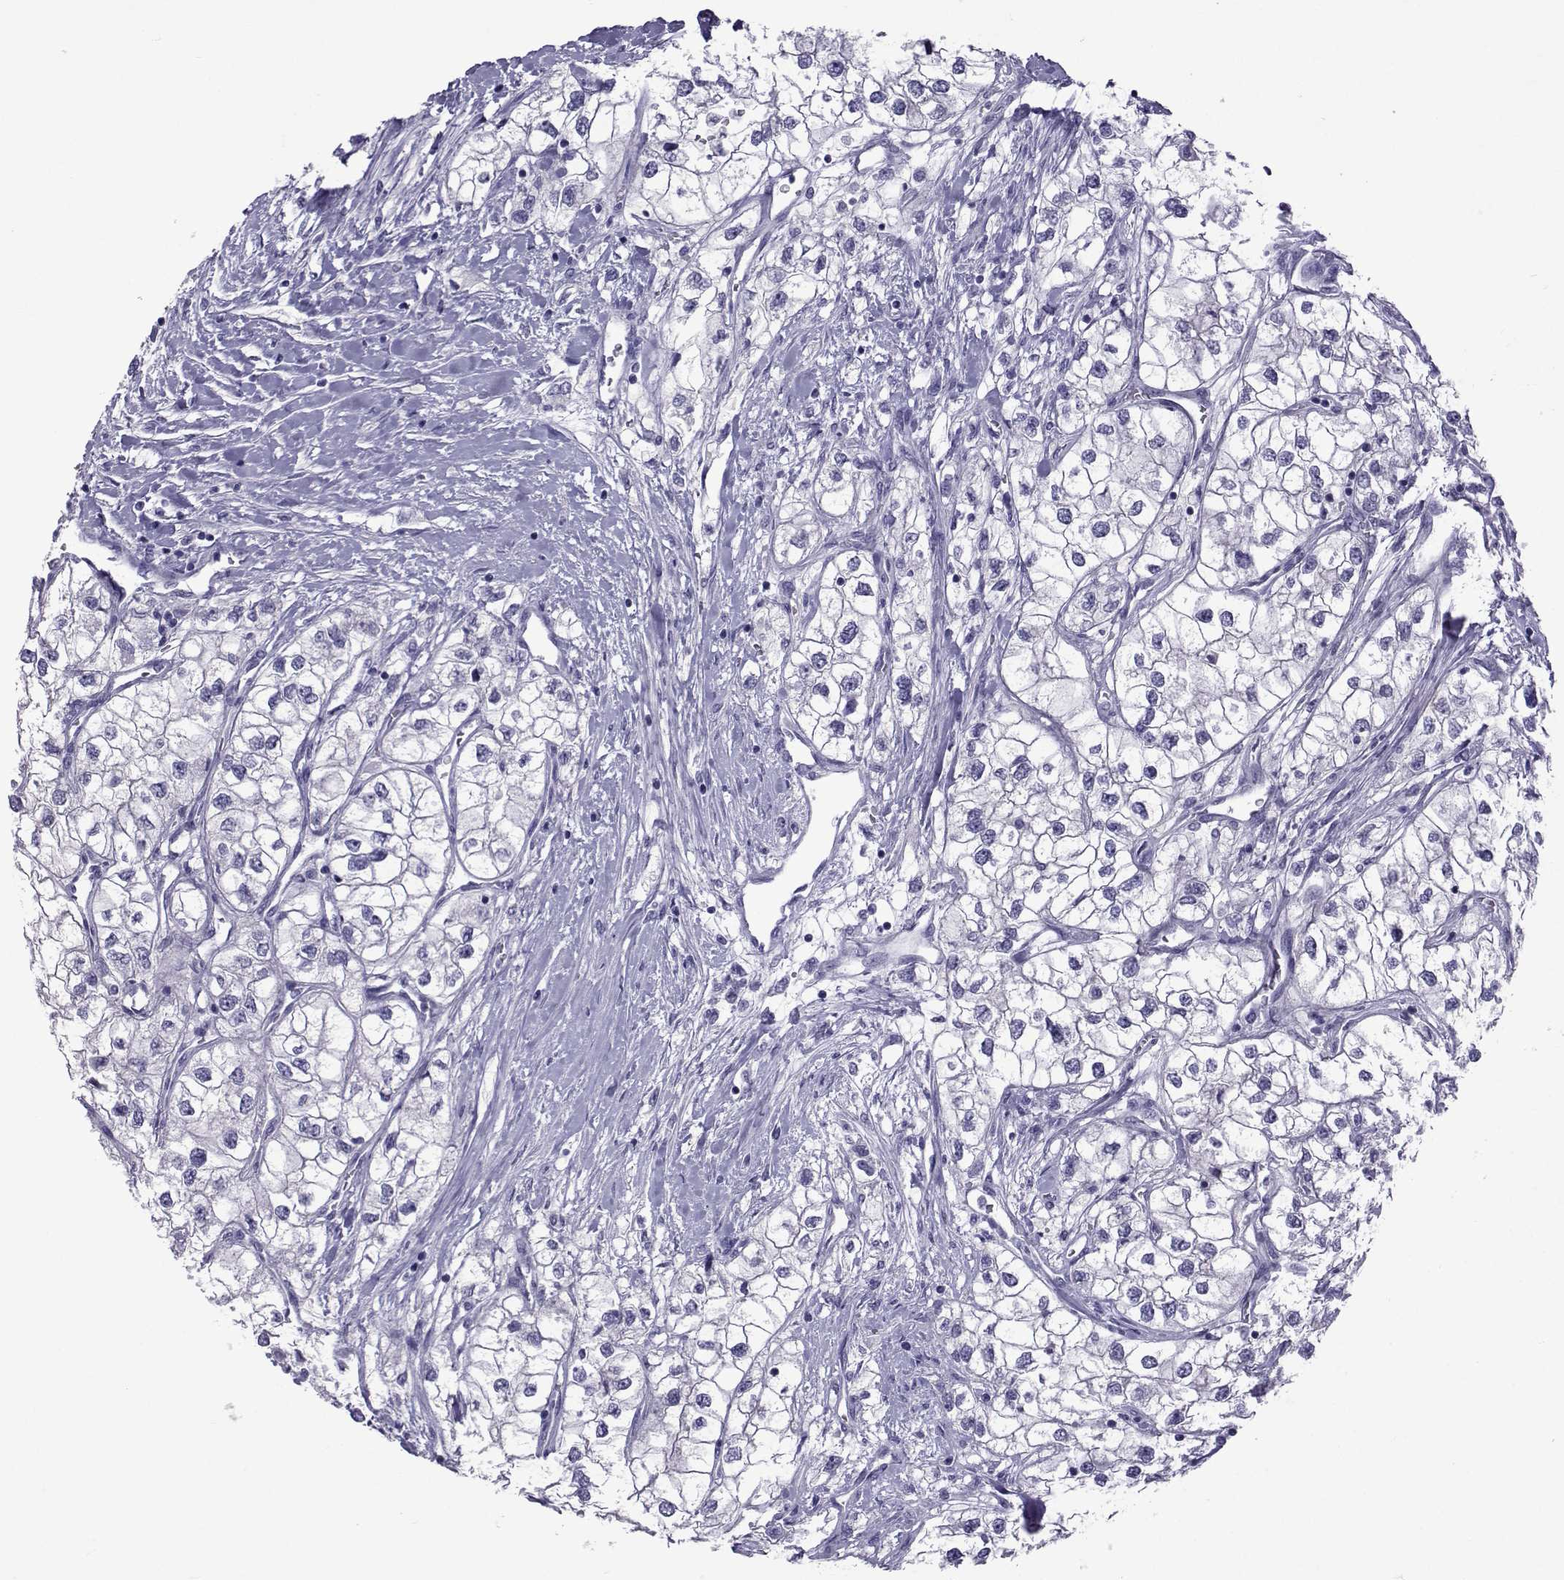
{"staining": {"intensity": "negative", "quantity": "none", "location": "none"}, "tissue": "renal cancer", "cell_type": "Tumor cells", "image_type": "cancer", "snomed": [{"axis": "morphology", "description": "Adenocarcinoma, NOS"}, {"axis": "topography", "description": "Kidney"}], "caption": "Immunohistochemical staining of adenocarcinoma (renal) demonstrates no significant expression in tumor cells.", "gene": "COL22A1", "patient": {"sex": "male", "age": 59}}